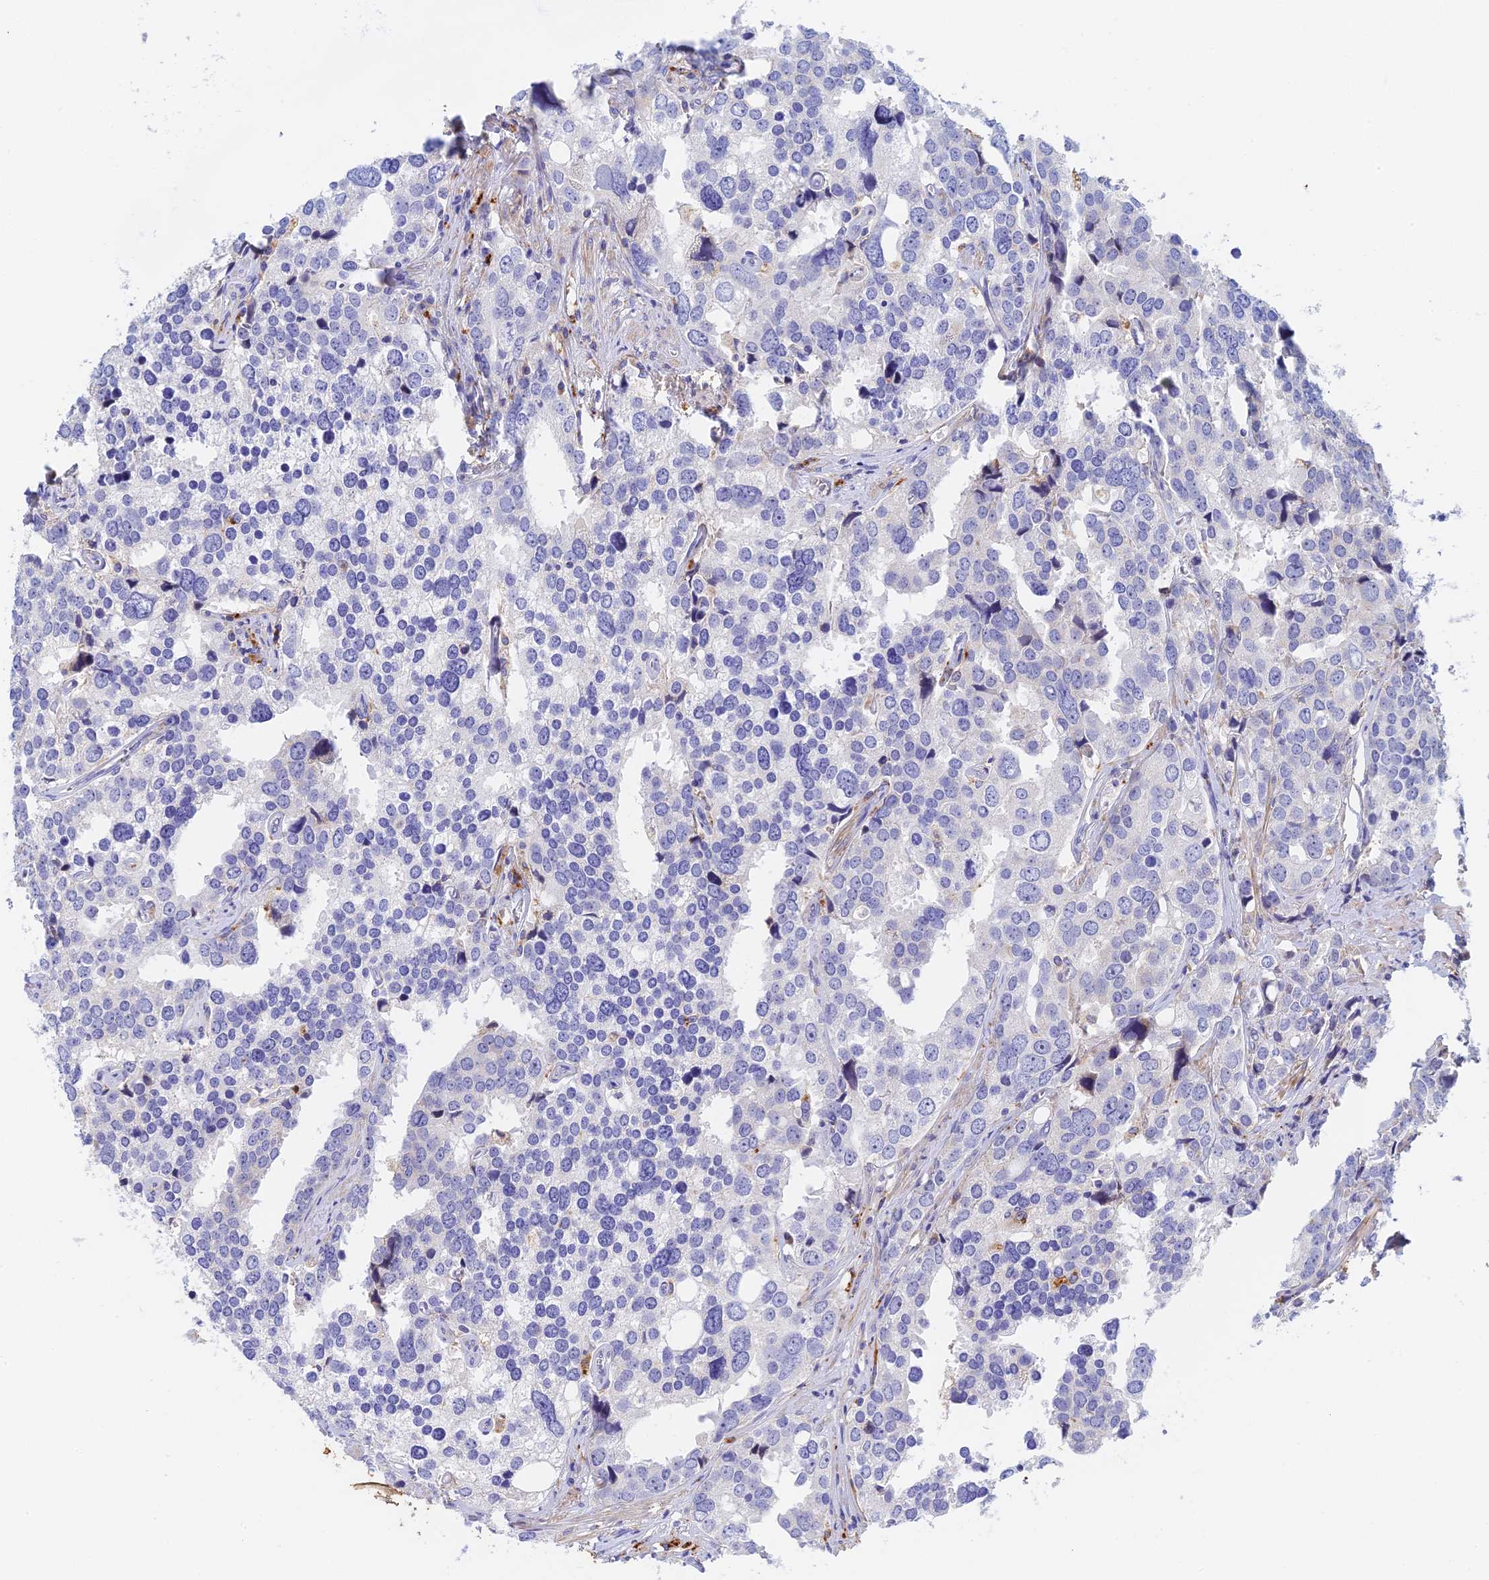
{"staining": {"intensity": "negative", "quantity": "none", "location": "none"}, "tissue": "prostate cancer", "cell_type": "Tumor cells", "image_type": "cancer", "snomed": [{"axis": "morphology", "description": "Adenocarcinoma, High grade"}, {"axis": "topography", "description": "Prostate"}], "caption": "Adenocarcinoma (high-grade) (prostate) stained for a protein using IHC displays no expression tumor cells.", "gene": "RPGRIP1L", "patient": {"sex": "male", "age": 71}}